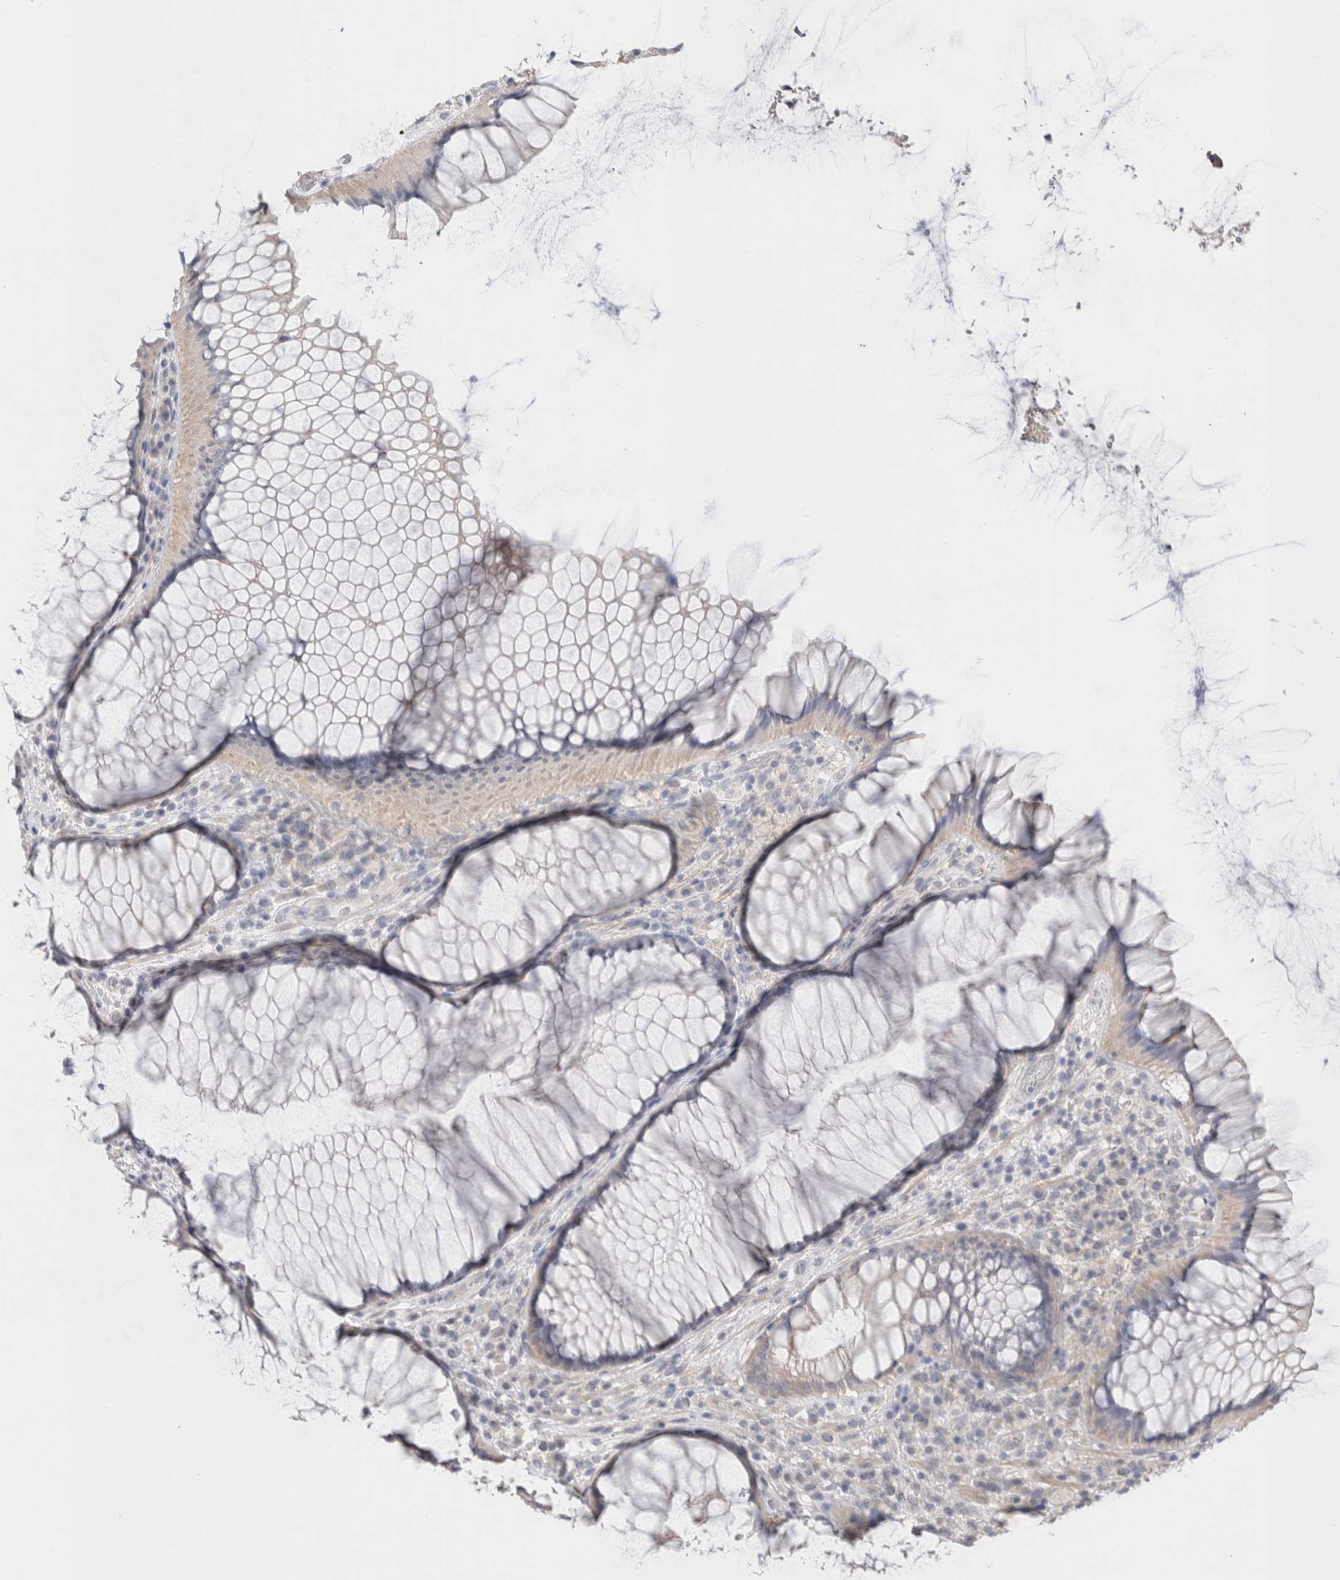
{"staining": {"intensity": "negative", "quantity": "none", "location": "none"}, "tissue": "rectum", "cell_type": "Glandular cells", "image_type": "normal", "snomed": [{"axis": "morphology", "description": "Normal tissue, NOS"}, {"axis": "topography", "description": "Rectum"}], "caption": "A high-resolution micrograph shows IHC staining of unremarkable rectum, which shows no significant expression in glandular cells.", "gene": "DMD", "patient": {"sex": "male", "age": 51}}